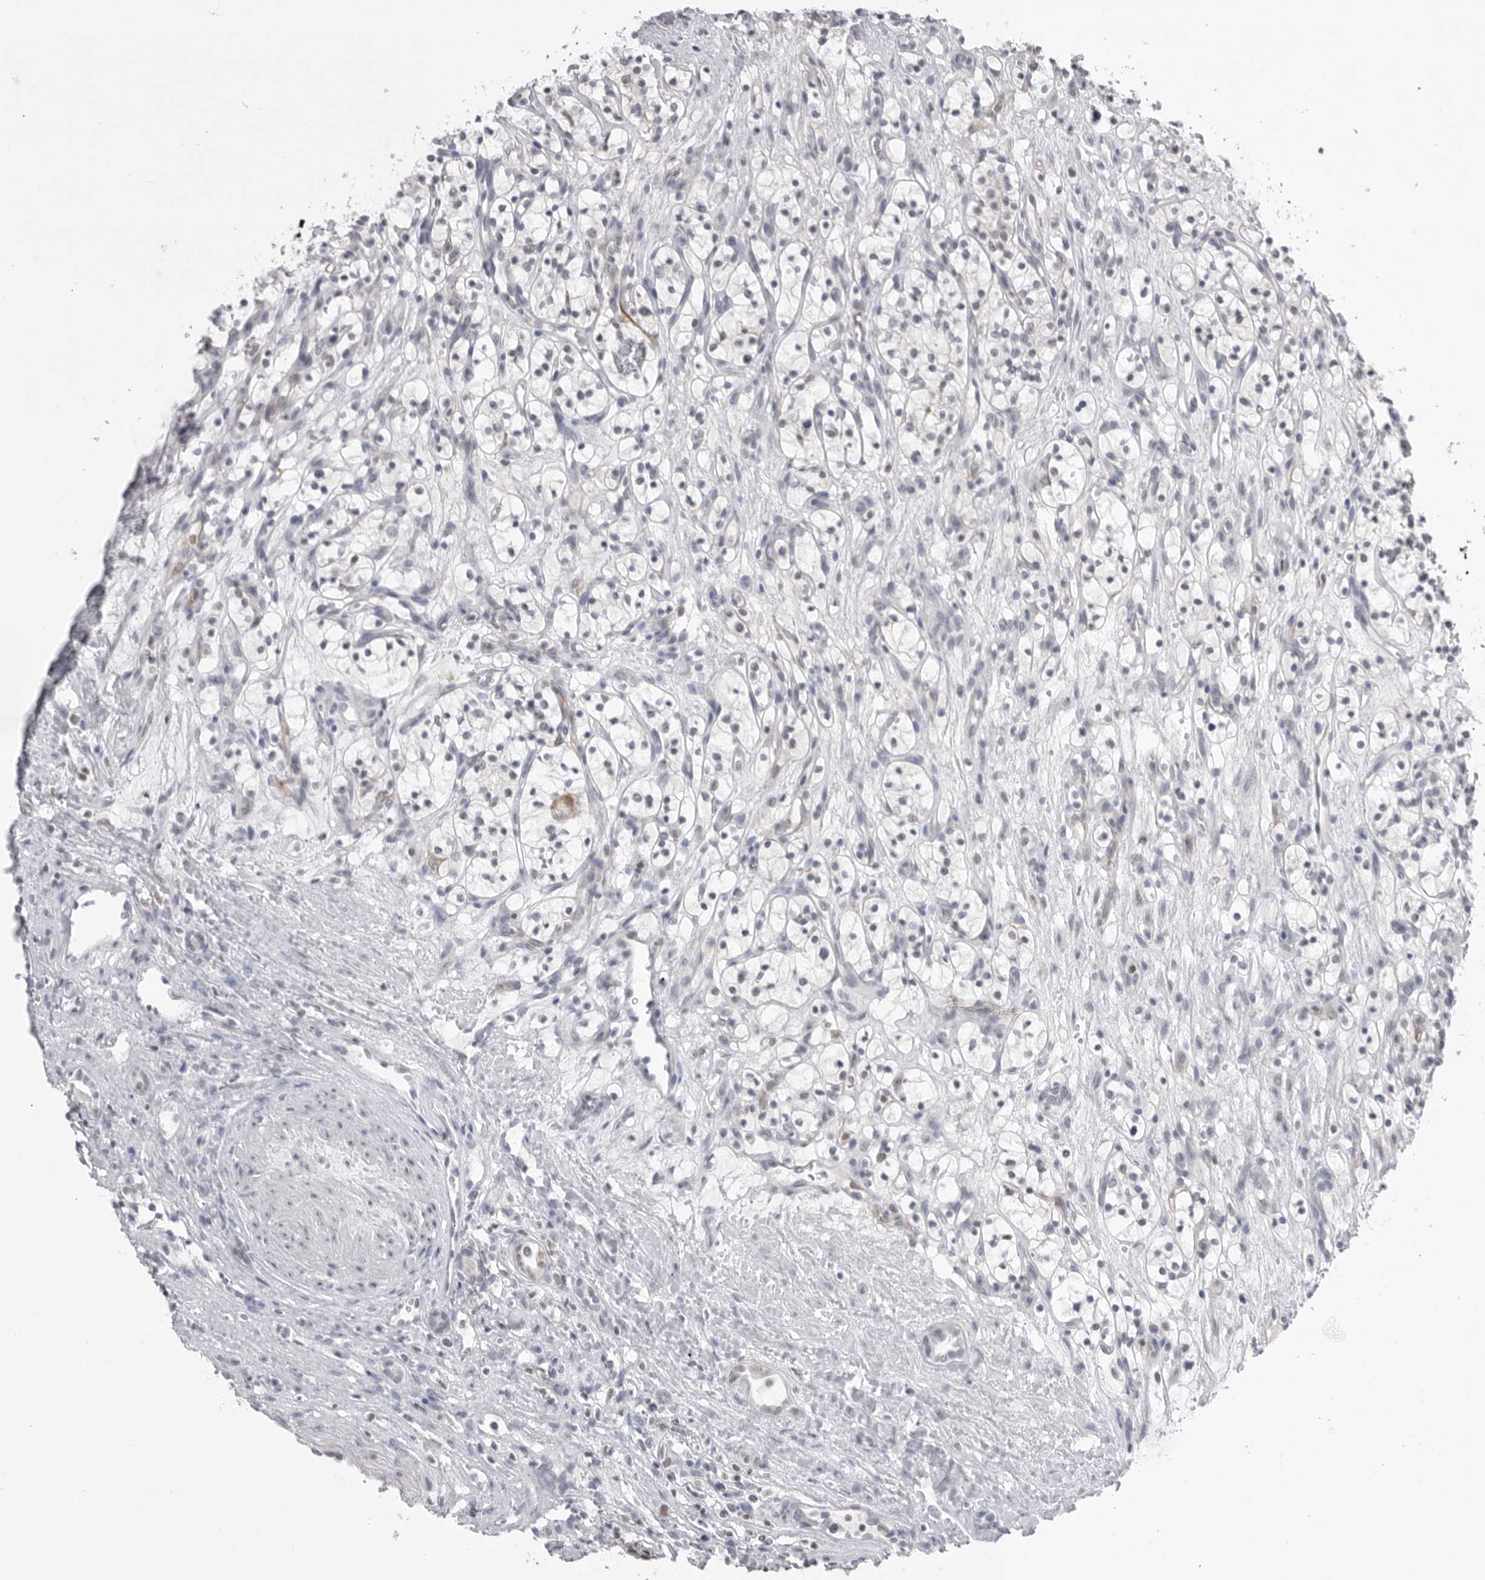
{"staining": {"intensity": "negative", "quantity": "none", "location": "none"}, "tissue": "renal cancer", "cell_type": "Tumor cells", "image_type": "cancer", "snomed": [{"axis": "morphology", "description": "Adenocarcinoma, NOS"}, {"axis": "topography", "description": "Kidney"}], "caption": "This is a micrograph of immunohistochemistry (IHC) staining of adenocarcinoma (renal), which shows no positivity in tumor cells.", "gene": "ZBTB7B", "patient": {"sex": "female", "age": 57}}